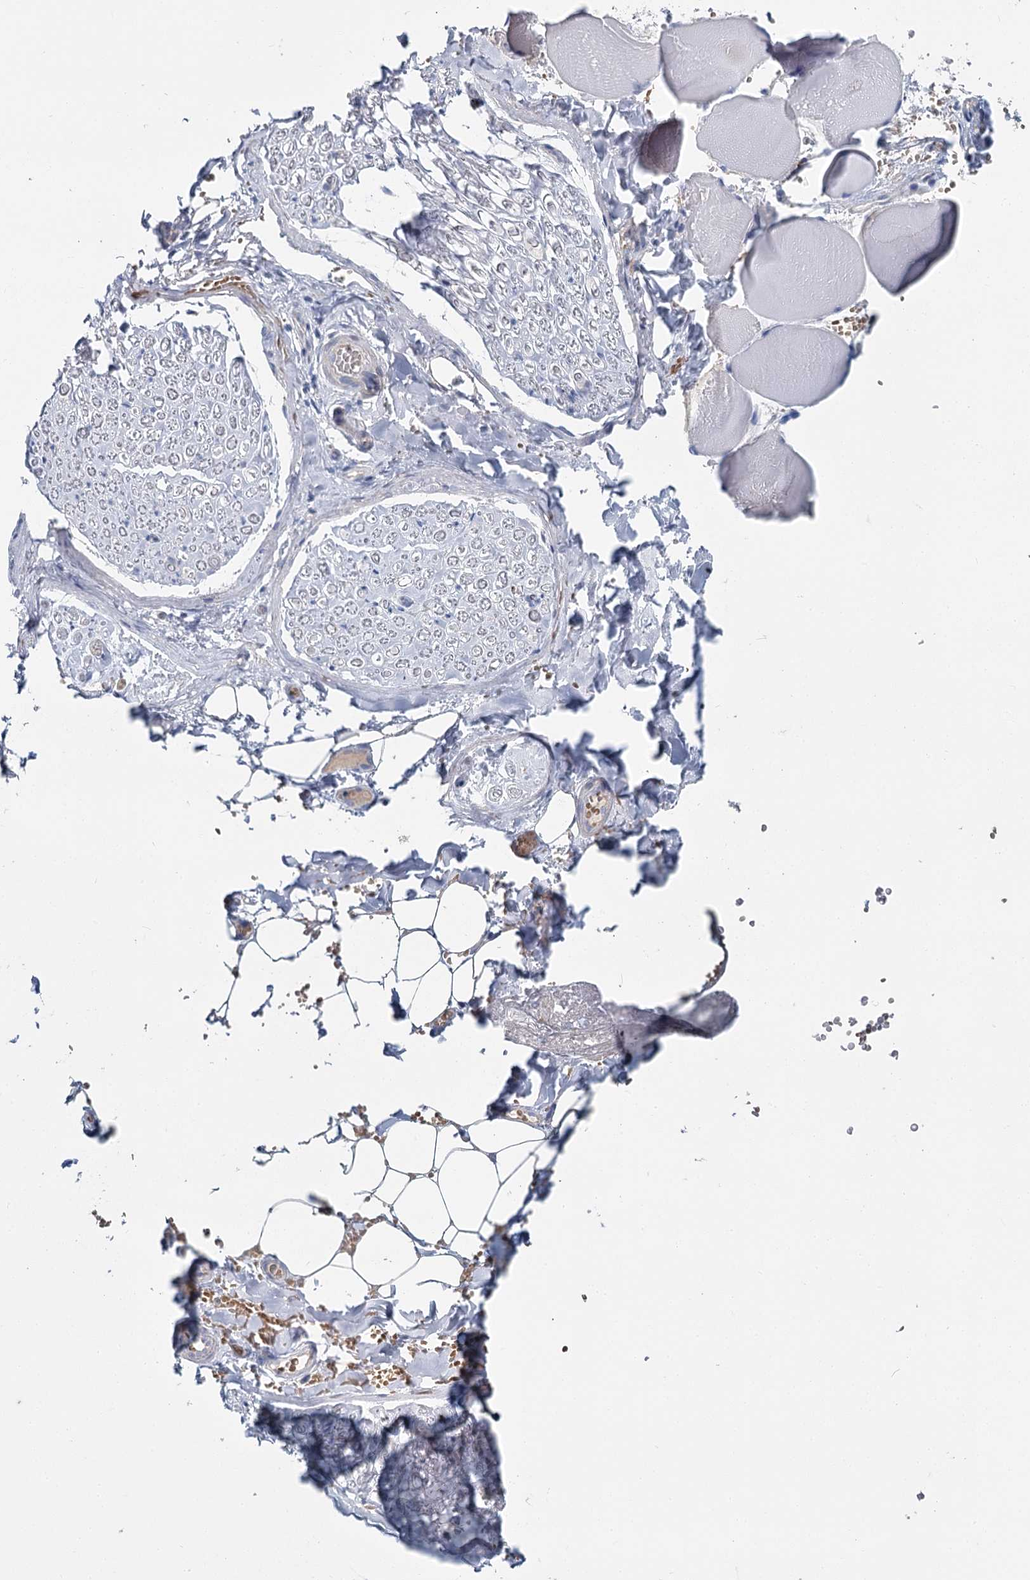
{"staining": {"intensity": "negative", "quantity": "none", "location": "none"}, "tissue": "adipose tissue", "cell_type": "Adipocytes", "image_type": "normal", "snomed": [{"axis": "morphology", "description": "Normal tissue, NOS"}, {"axis": "topography", "description": "Skeletal muscle"}, {"axis": "topography", "description": "Peripheral nerve tissue"}], "caption": "Immunohistochemistry micrograph of benign adipose tissue stained for a protein (brown), which displays no expression in adipocytes.", "gene": "ANKRD16", "patient": {"sex": "female", "age": 55}}